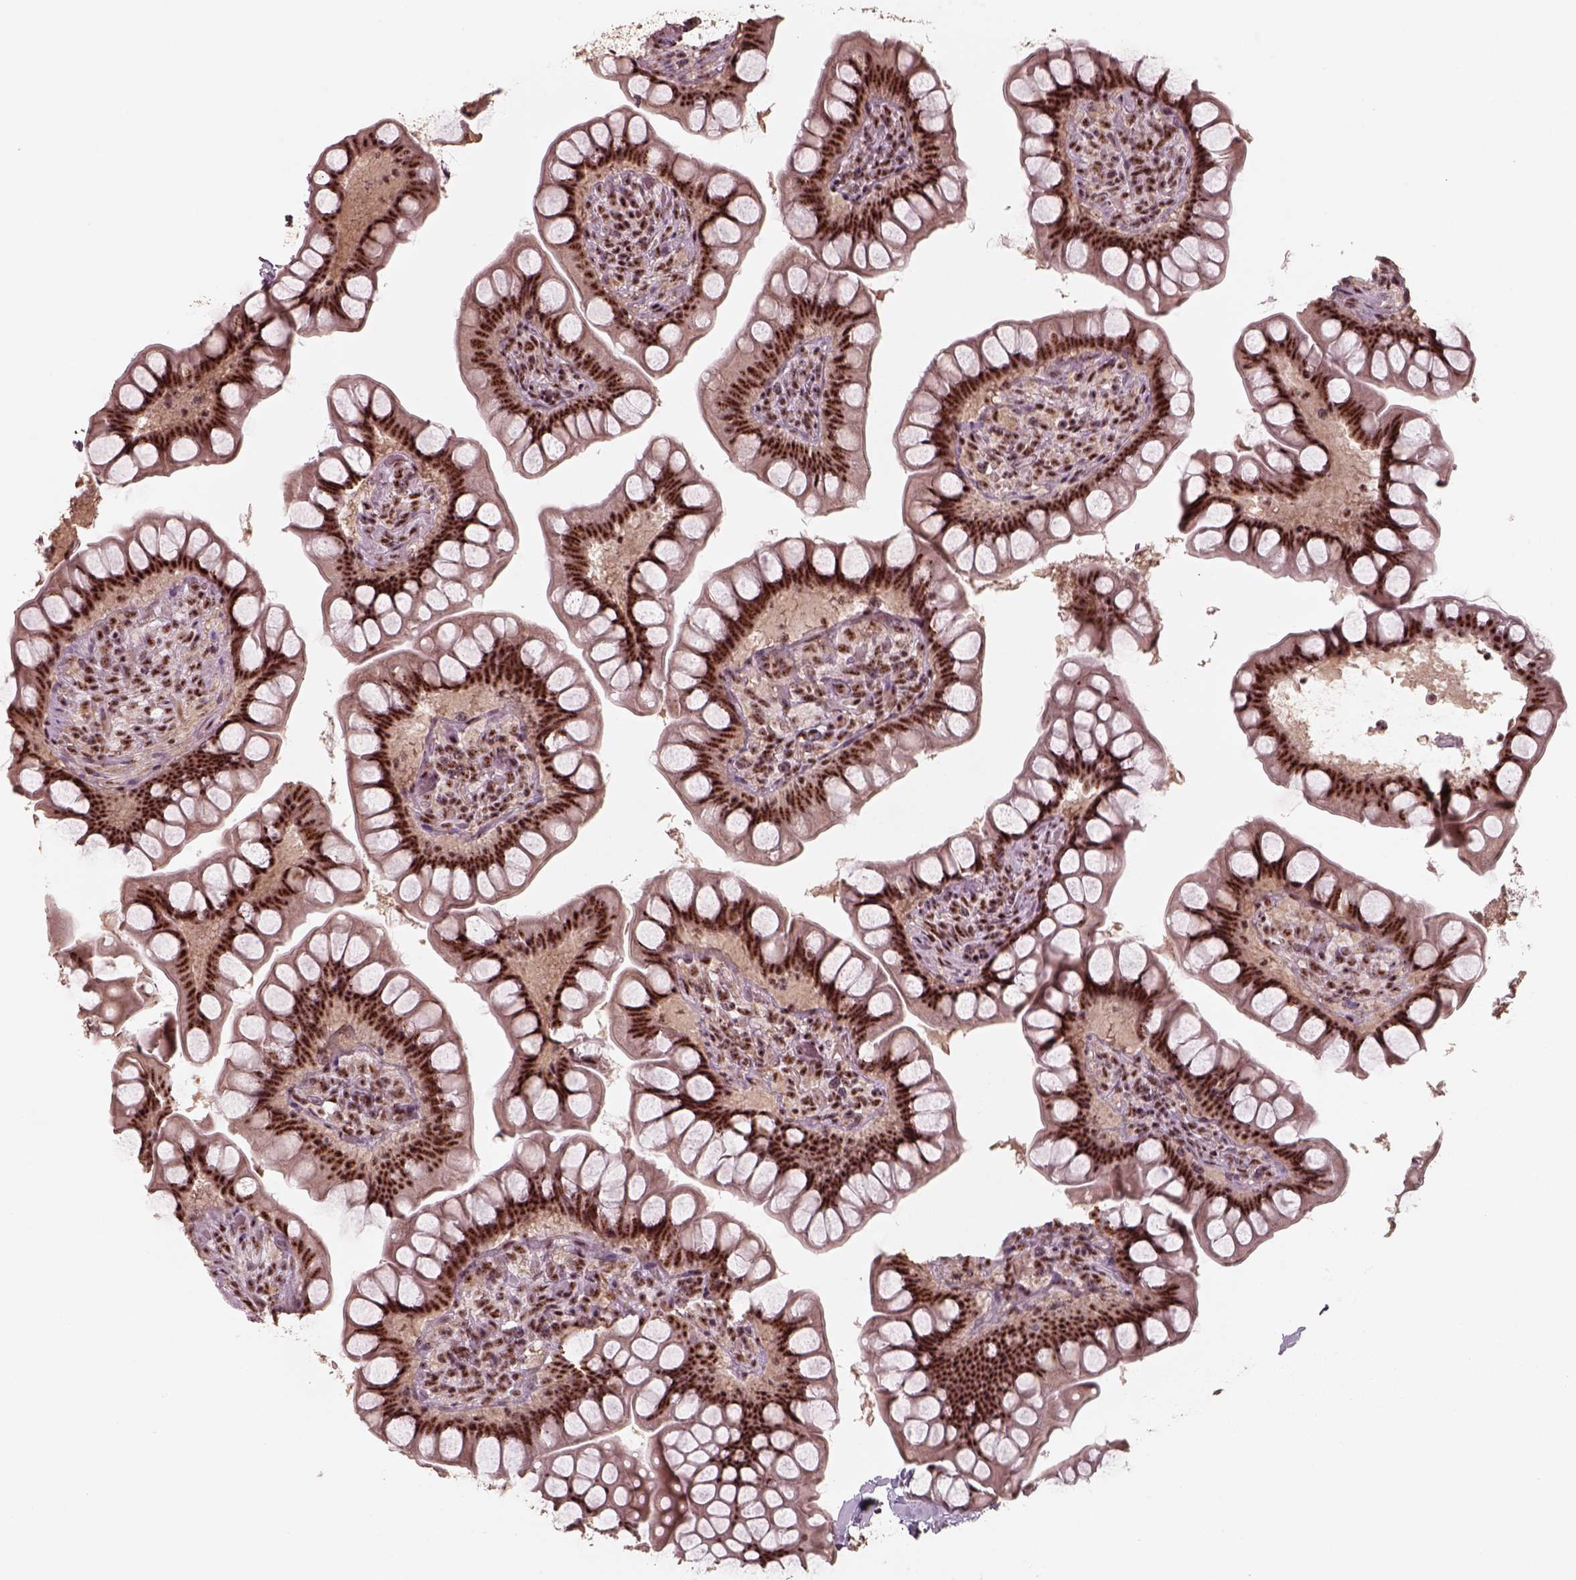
{"staining": {"intensity": "strong", "quantity": ">75%", "location": "nuclear"}, "tissue": "small intestine", "cell_type": "Glandular cells", "image_type": "normal", "snomed": [{"axis": "morphology", "description": "Normal tissue, NOS"}, {"axis": "topography", "description": "Small intestine"}], "caption": "Immunohistochemistry (IHC) micrograph of benign small intestine: small intestine stained using immunohistochemistry (IHC) exhibits high levels of strong protein expression localized specifically in the nuclear of glandular cells, appearing as a nuclear brown color.", "gene": "ATXN7L3", "patient": {"sex": "male", "age": 70}}